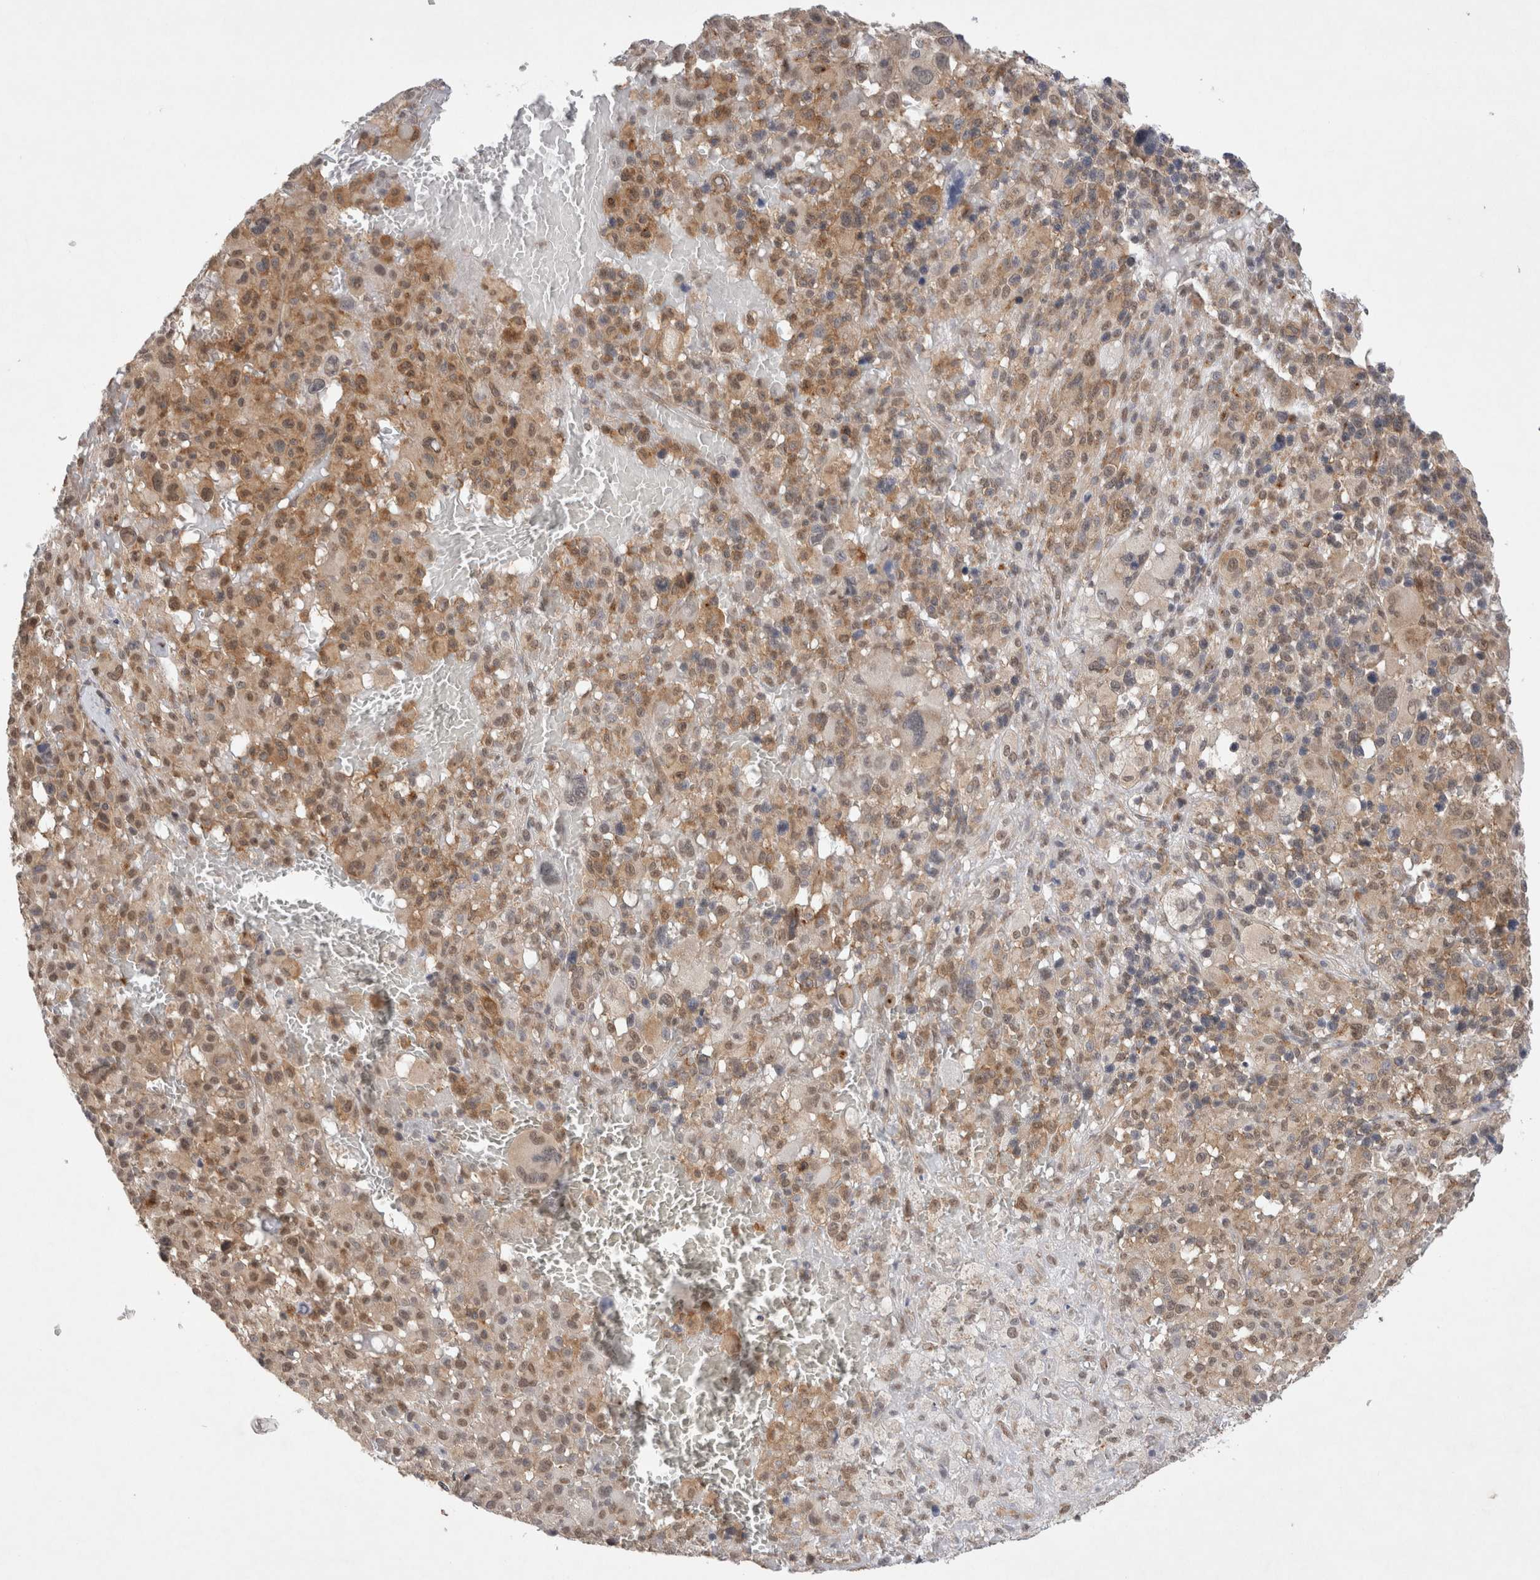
{"staining": {"intensity": "weak", "quantity": ">75%", "location": "cytoplasmic/membranous,nuclear"}, "tissue": "melanoma", "cell_type": "Tumor cells", "image_type": "cancer", "snomed": [{"axis": "morphology", "description": "Malignant melanoma, Metastatic site"}, {"axis": "topography", "description": "Skin"}], "caption": "Weak cytoplasmic/membranous and nuclear positivity is present in about >75% of tumor cells in malignant melanoma (metastatic site).", "gene": "WIPF2", "patient": {"sex": "female", "age": 74}}